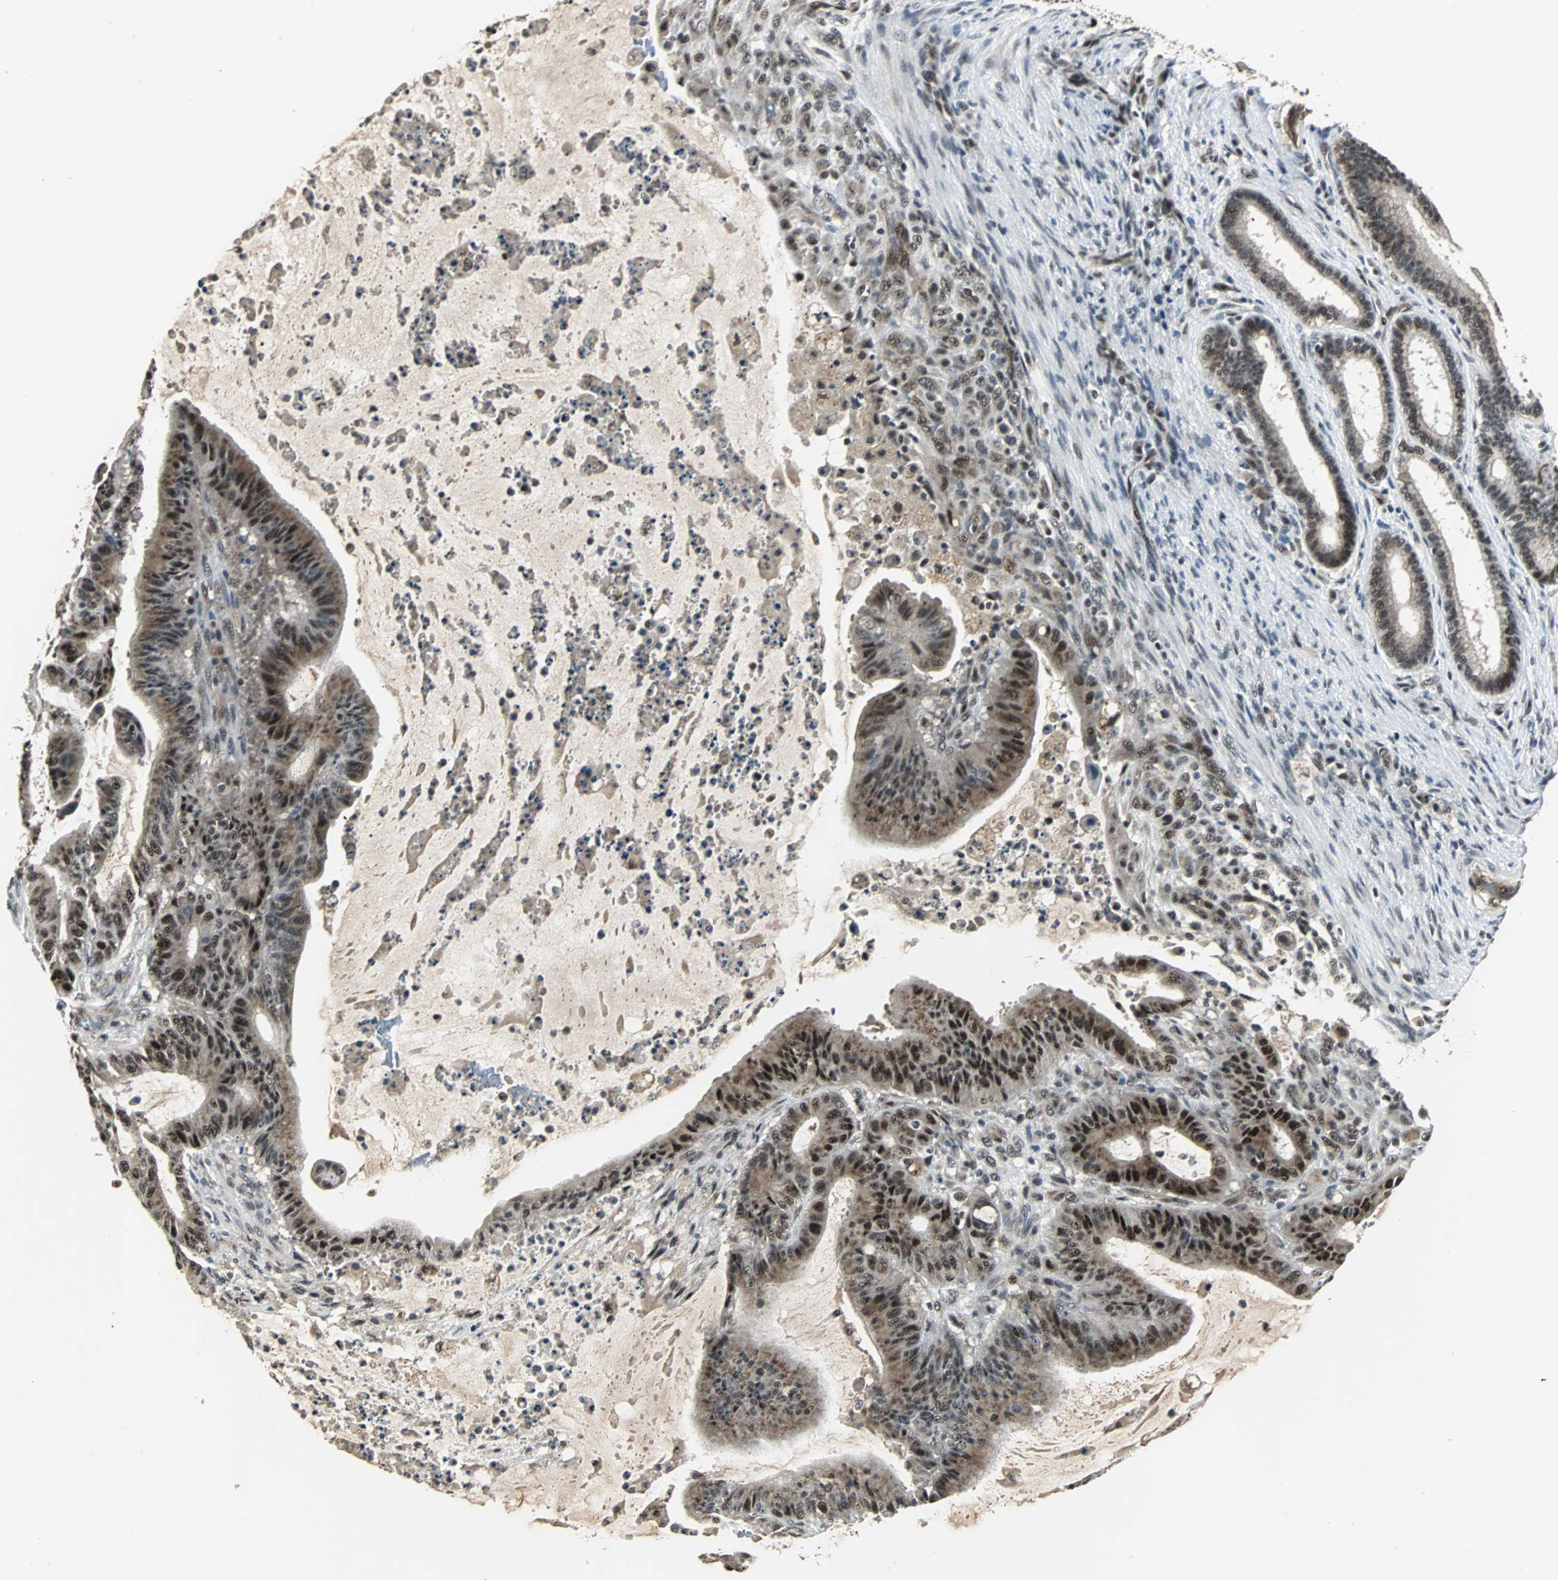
{"staining": {"intensity": "strong", "quantity": ">75%", "location": "nuclear"}, "tissue": "liver cancer", "cell_type": "Tumor cells", "image_type": "cancer", "snomed": [{"axis": "morphology", "description": "Cholangiocarcinoma"}, {"axis": "topography", "description": "Liver"}], "caption": "Tumor cells reveal high levels of strong nuclear positivity in about >75% of cells in human liver cholangiocarcinoma. (DAB IHC with brightfield microscopy, high magnification).", "gene": "MED4", "patient": {"sex": "female", "age": 73}}